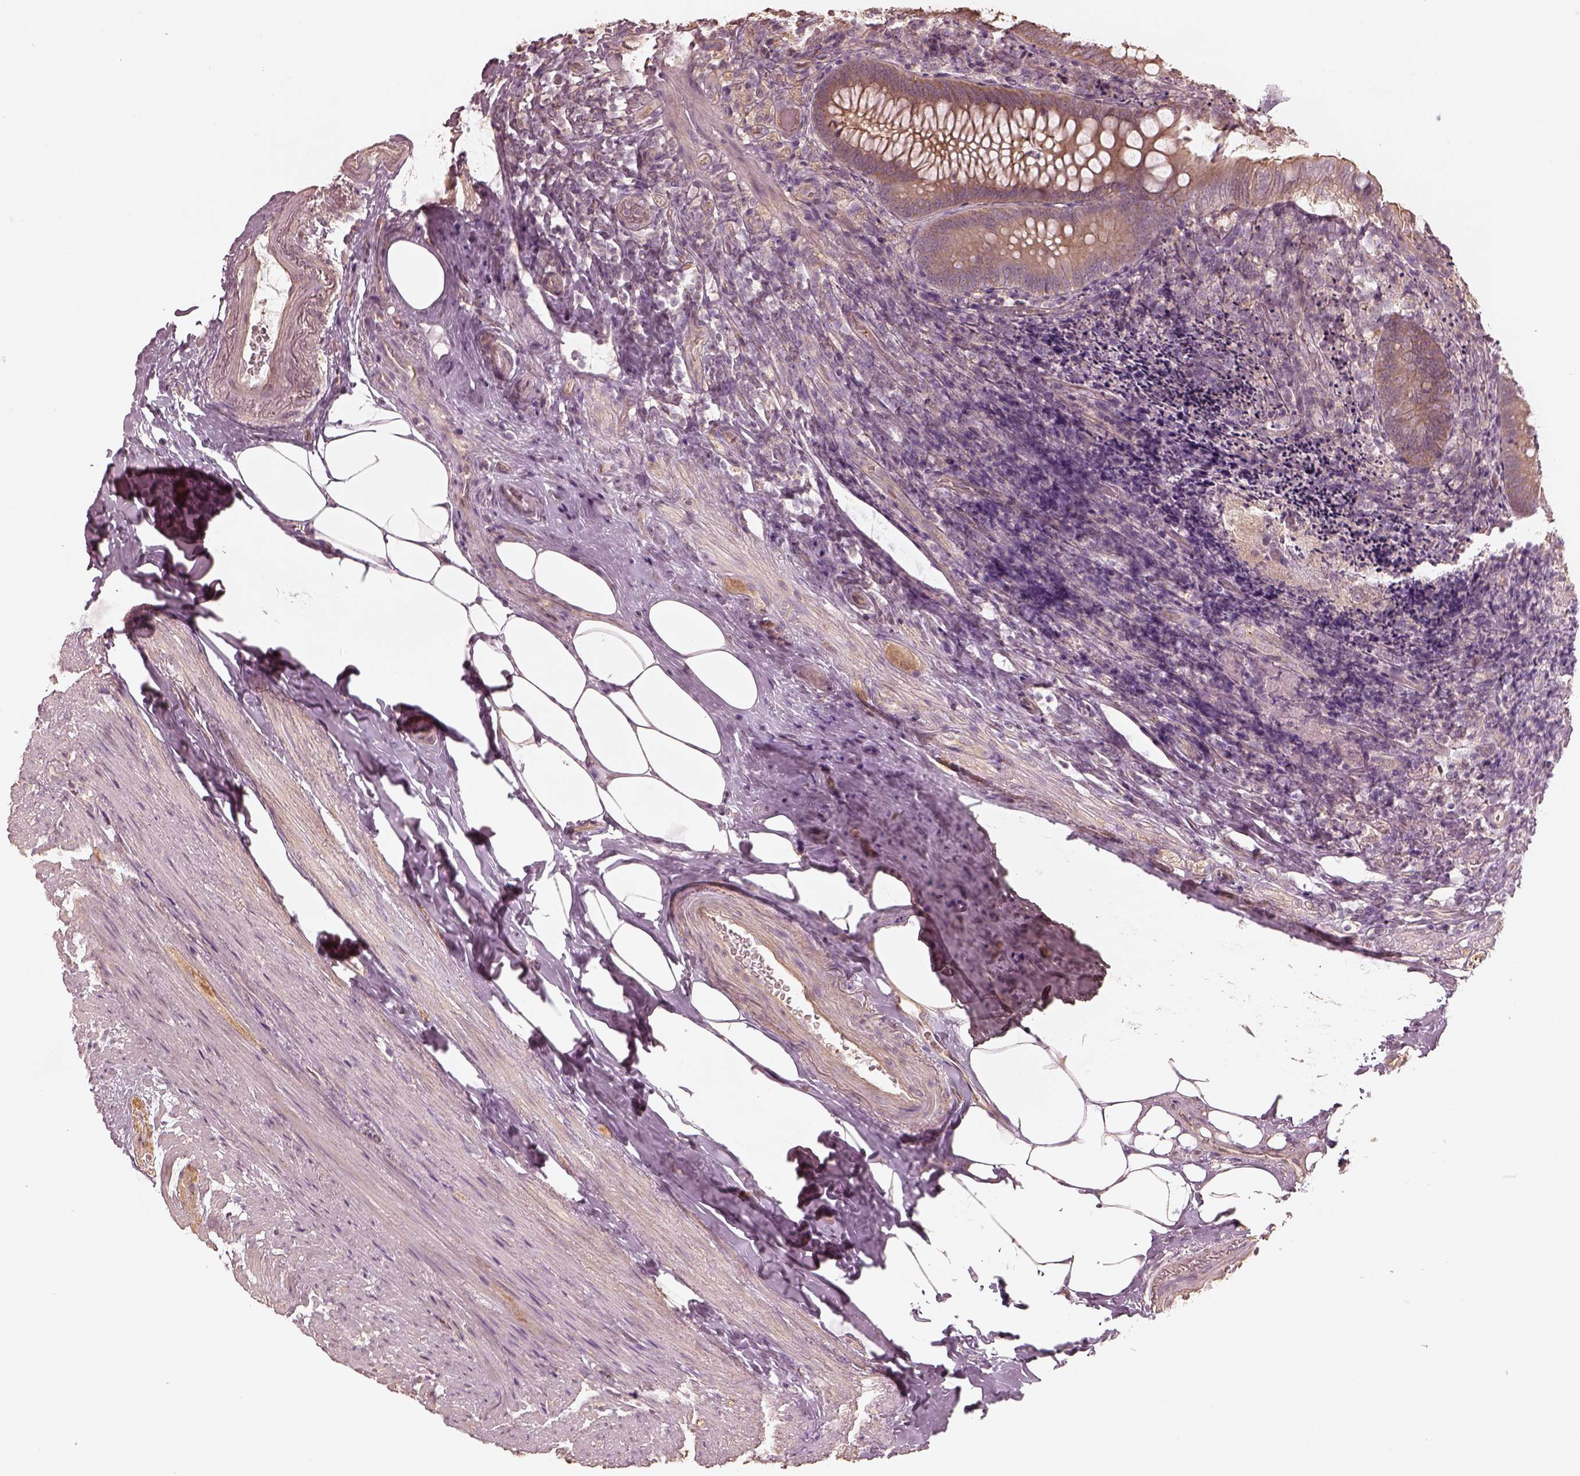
{"staining": {"intensity": "moderate", "quantity": ">75%", "location": "cytoplasmic/membranous"}, "tissue": "appendix", "cell_type": "Glandular cells", "image_type": "normal", "snomed": [{"axis": "morphology", "description": "Normal tissue, NOS"}, {"axis": "topography", "description": "Appendix"}], "caption": "Appendix stained with DAB immunohistochemistry demonstrates medium levels of moderate cytoplasmic/membranous expression in about >75% of glandular cells.", "gene": "KIF5C", "patient": {"sex": "male", "age": 47}}